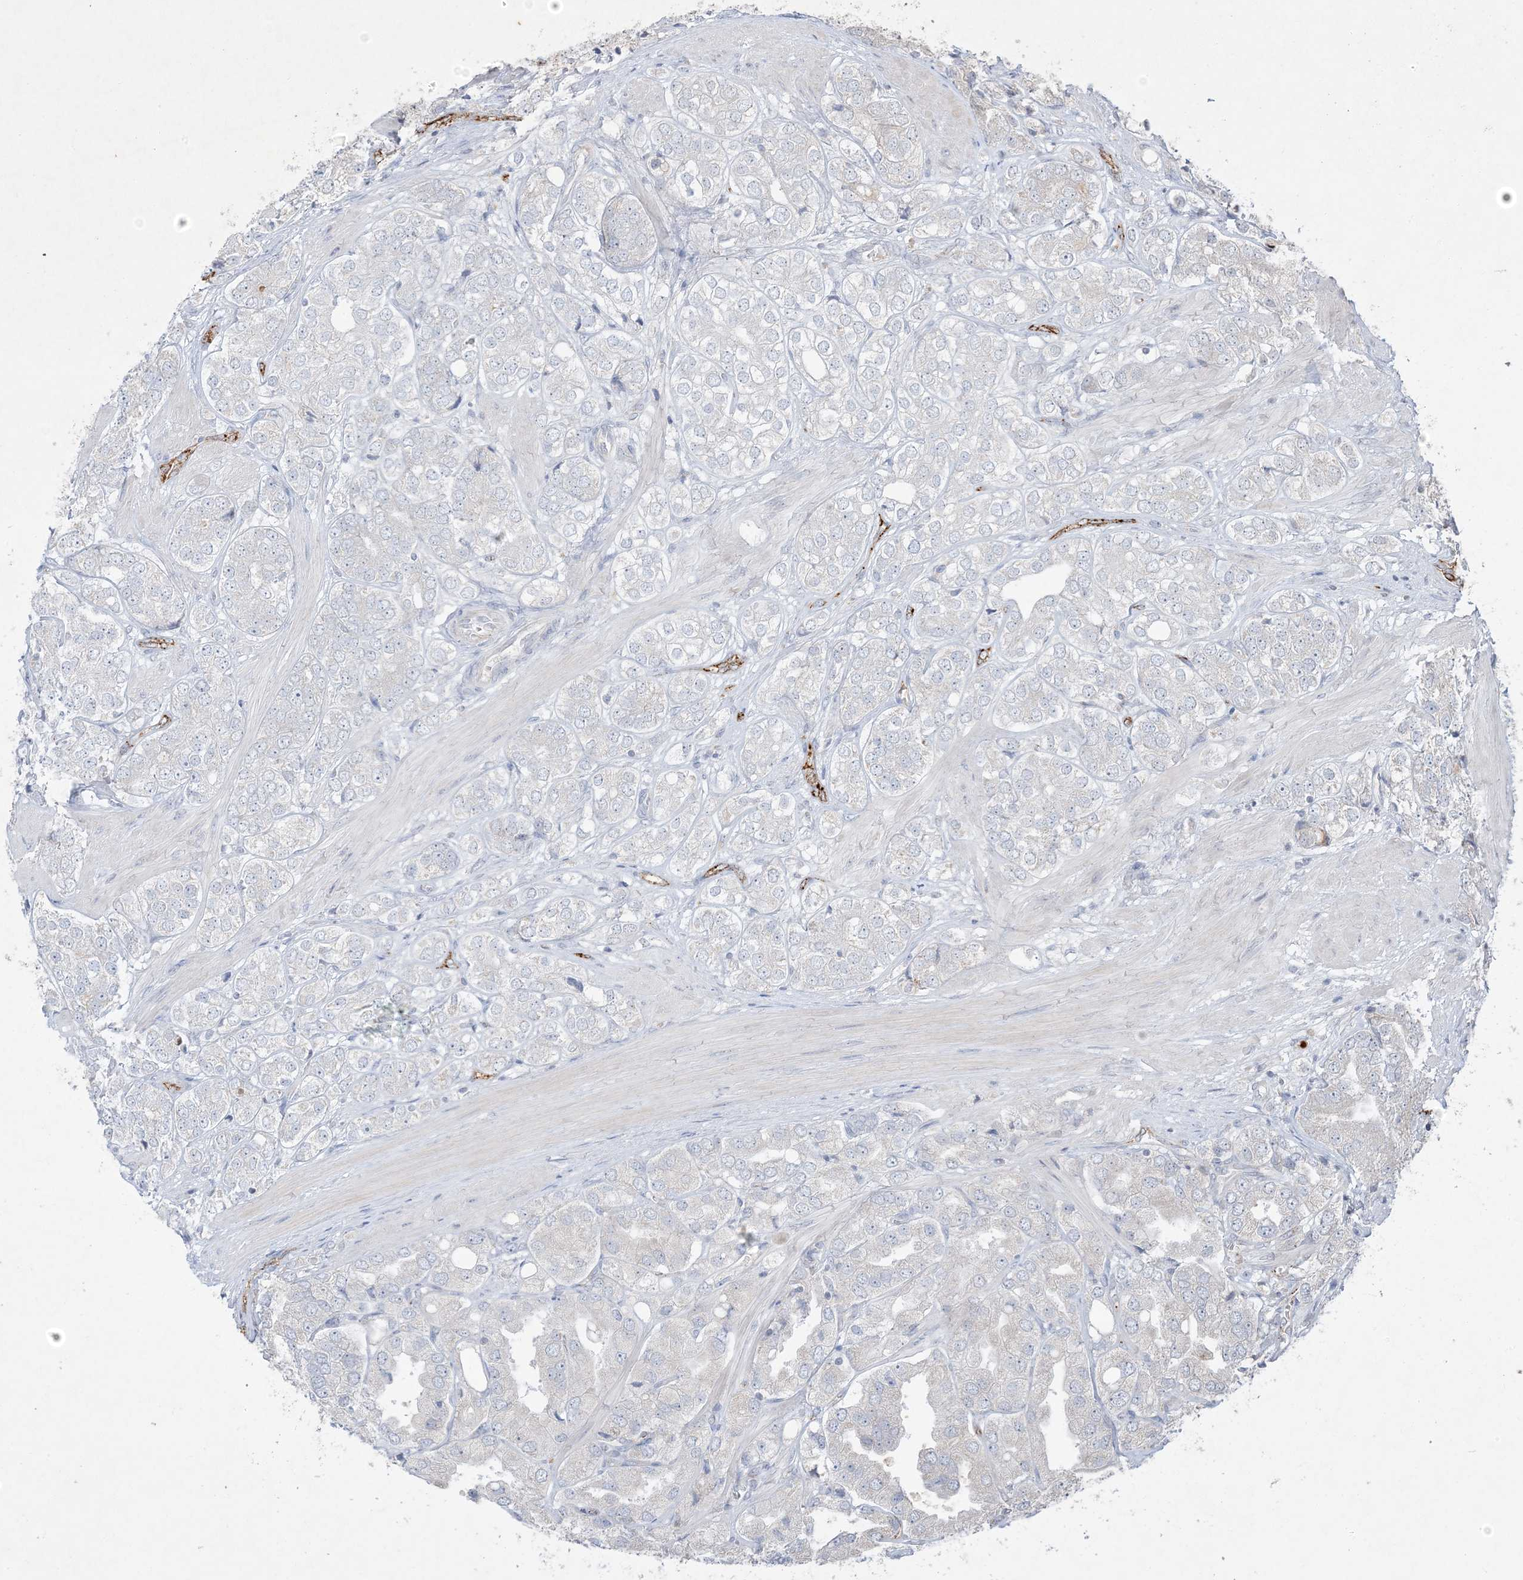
{"staining": {"intensity": "negative", "quantity": "none", "location": "none"}, "tissue": "prostate cancer", "cell_type": "Tumor cells", "image_type": "cancer", "snomed": [{"axis": "morphology", "description": "Adenocarcinoma, High grade"}, {"axis": "topography", "description": "Prostate"}], "caption": "Image shows no significant protein staining in tumor cells of prostate cancer (high-grade adenocarcinoma). (DAB immunohistochemistry (IHC), high magnification).", "gene": "PRSS36", "patient": {"sex": "male", "age": 50}}